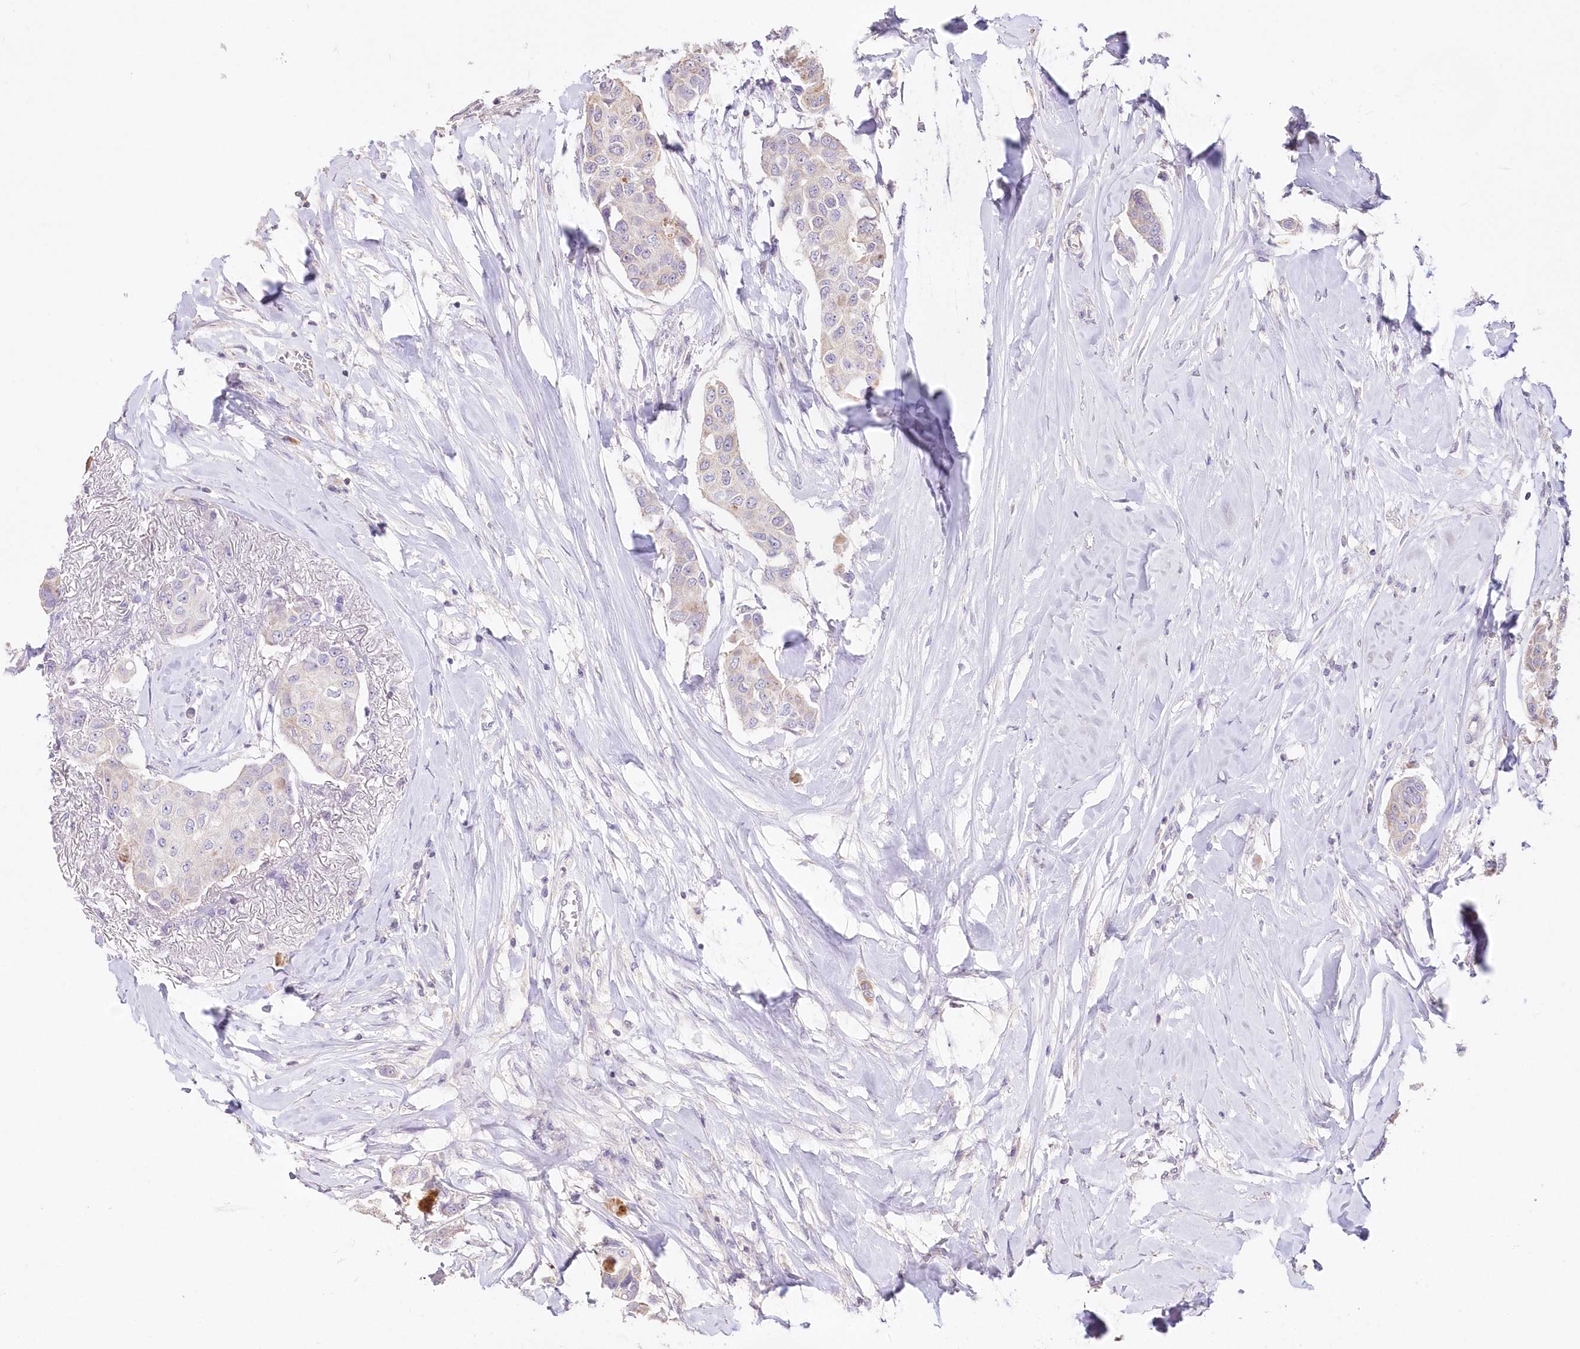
{"staining": {"intensity": "negative", "quantity": "none", "location": "none"}, "tissue": "breast cancer", "cell_type": "Tumor cells", "image_type": "cancer", "snomed": [{"axis": "morphology", "description": "Duct carcinoma"}, {"axis": "topography", "description": "Breast"}], "caption": "The image displays no significant expression in tumor cells of breast intraductal carcinoma. (DAB (3,3'-diaminobenzidine) immunohistochemistry visualized using brightfield microscopy, high magnification).", "gene": "STK17B", "patient": {"sex": "female", "age": 80}}